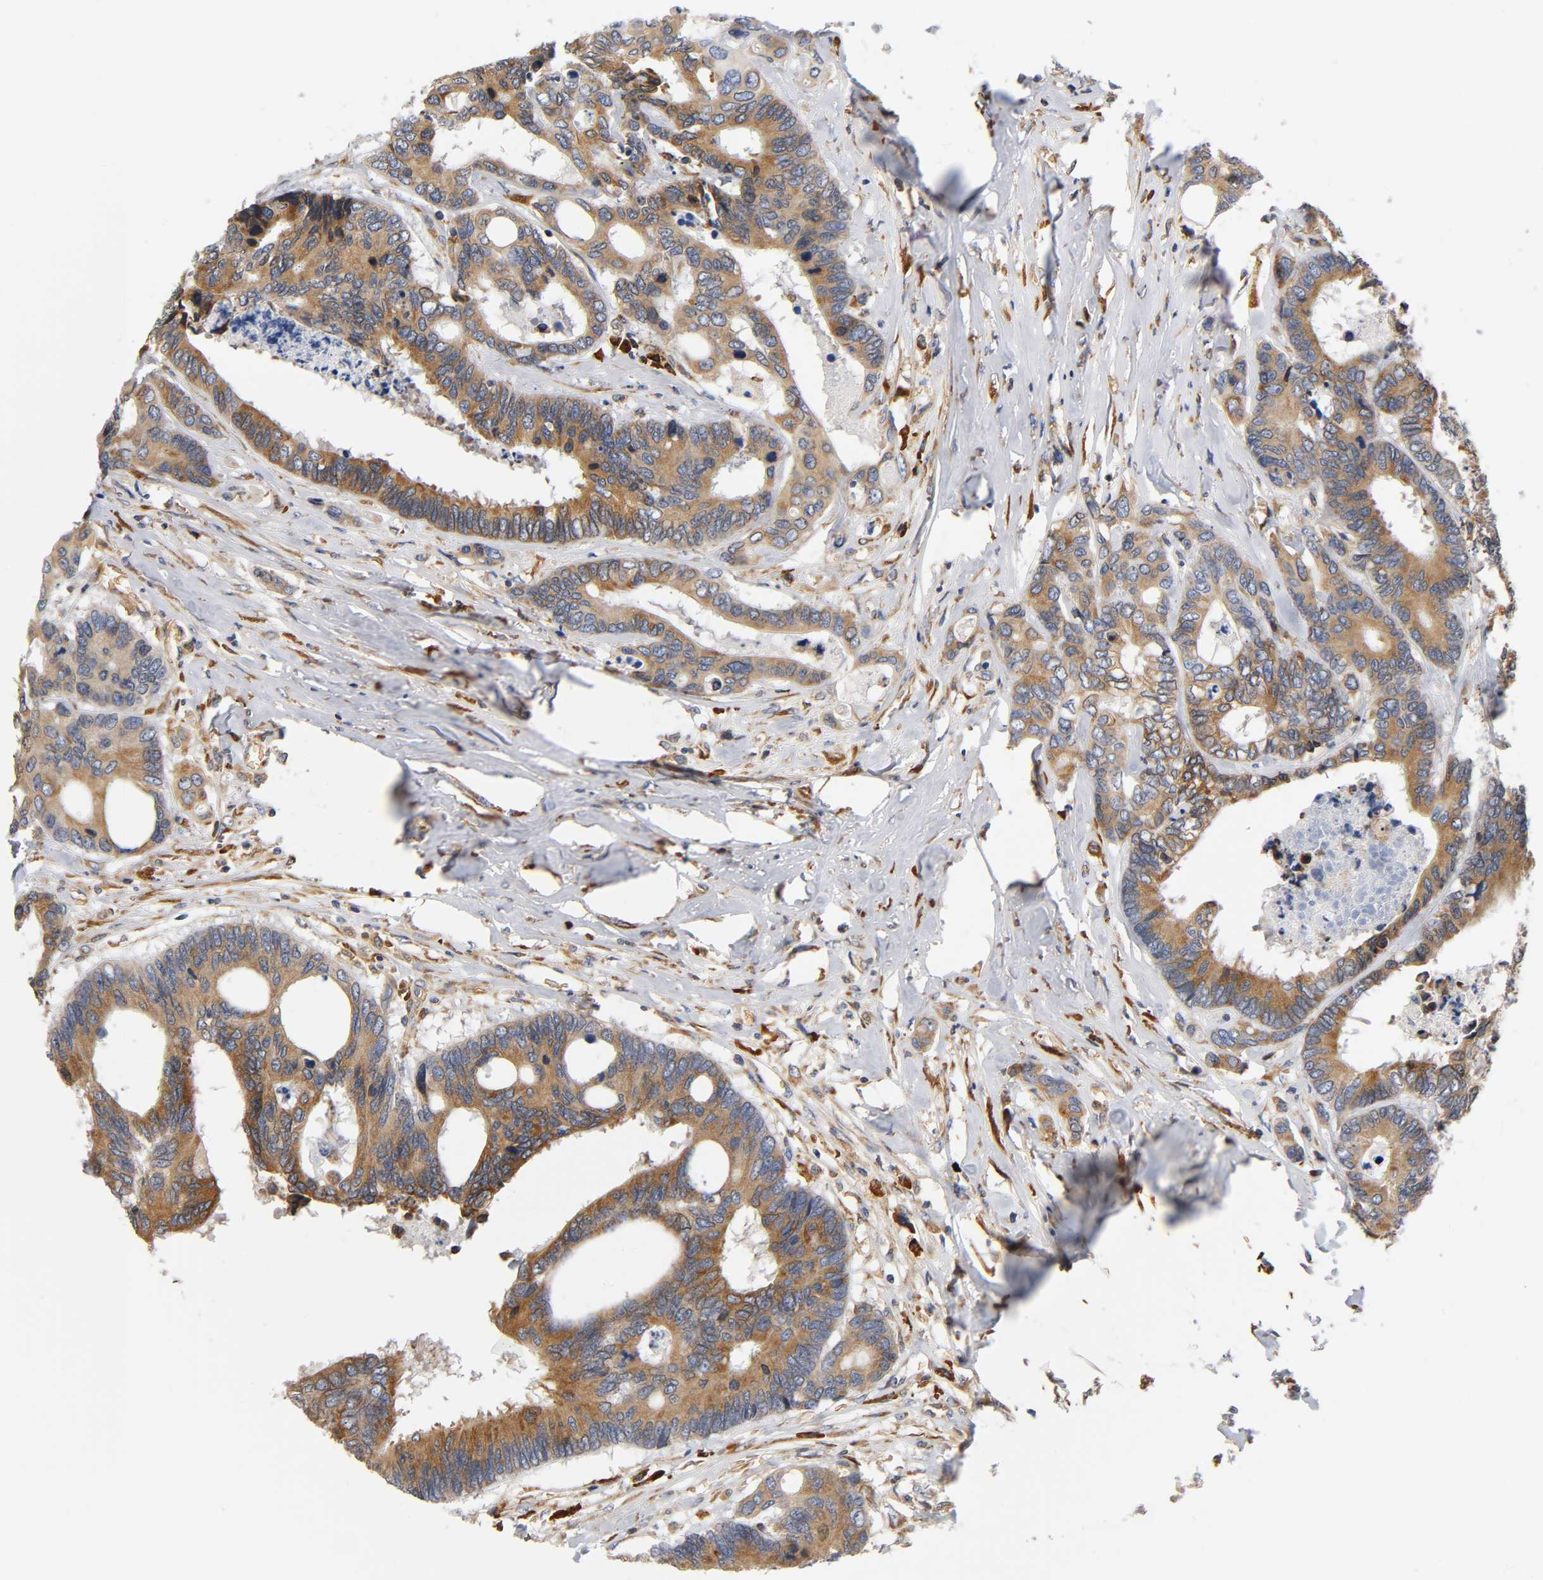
{"staining": {"intensity": "moderate", "quantity": "25%-75%", "location": "cytoplasmic/membranous"}, "tissue": "colorectal cancer", "cell_type": "Tumor cells", "image_type": "cancer", "snomed": [{"axis": "morphology", "description": "Adenocarcinoma, NOS"}, {"axis": "topography", "description": "Rectum"}], "caption": "Tumor cells demonstrate moderate cytoplasmic/membranous staining in approximately 25%-75% of cells in colorectal cancer (adenocarcinoma). (DAB (3,3'-diaminobenzidine) IHC with brightfield microscopy, high magnification).", "gene": "UCKL1", "patient": {"sex": "male", "age": 55}}